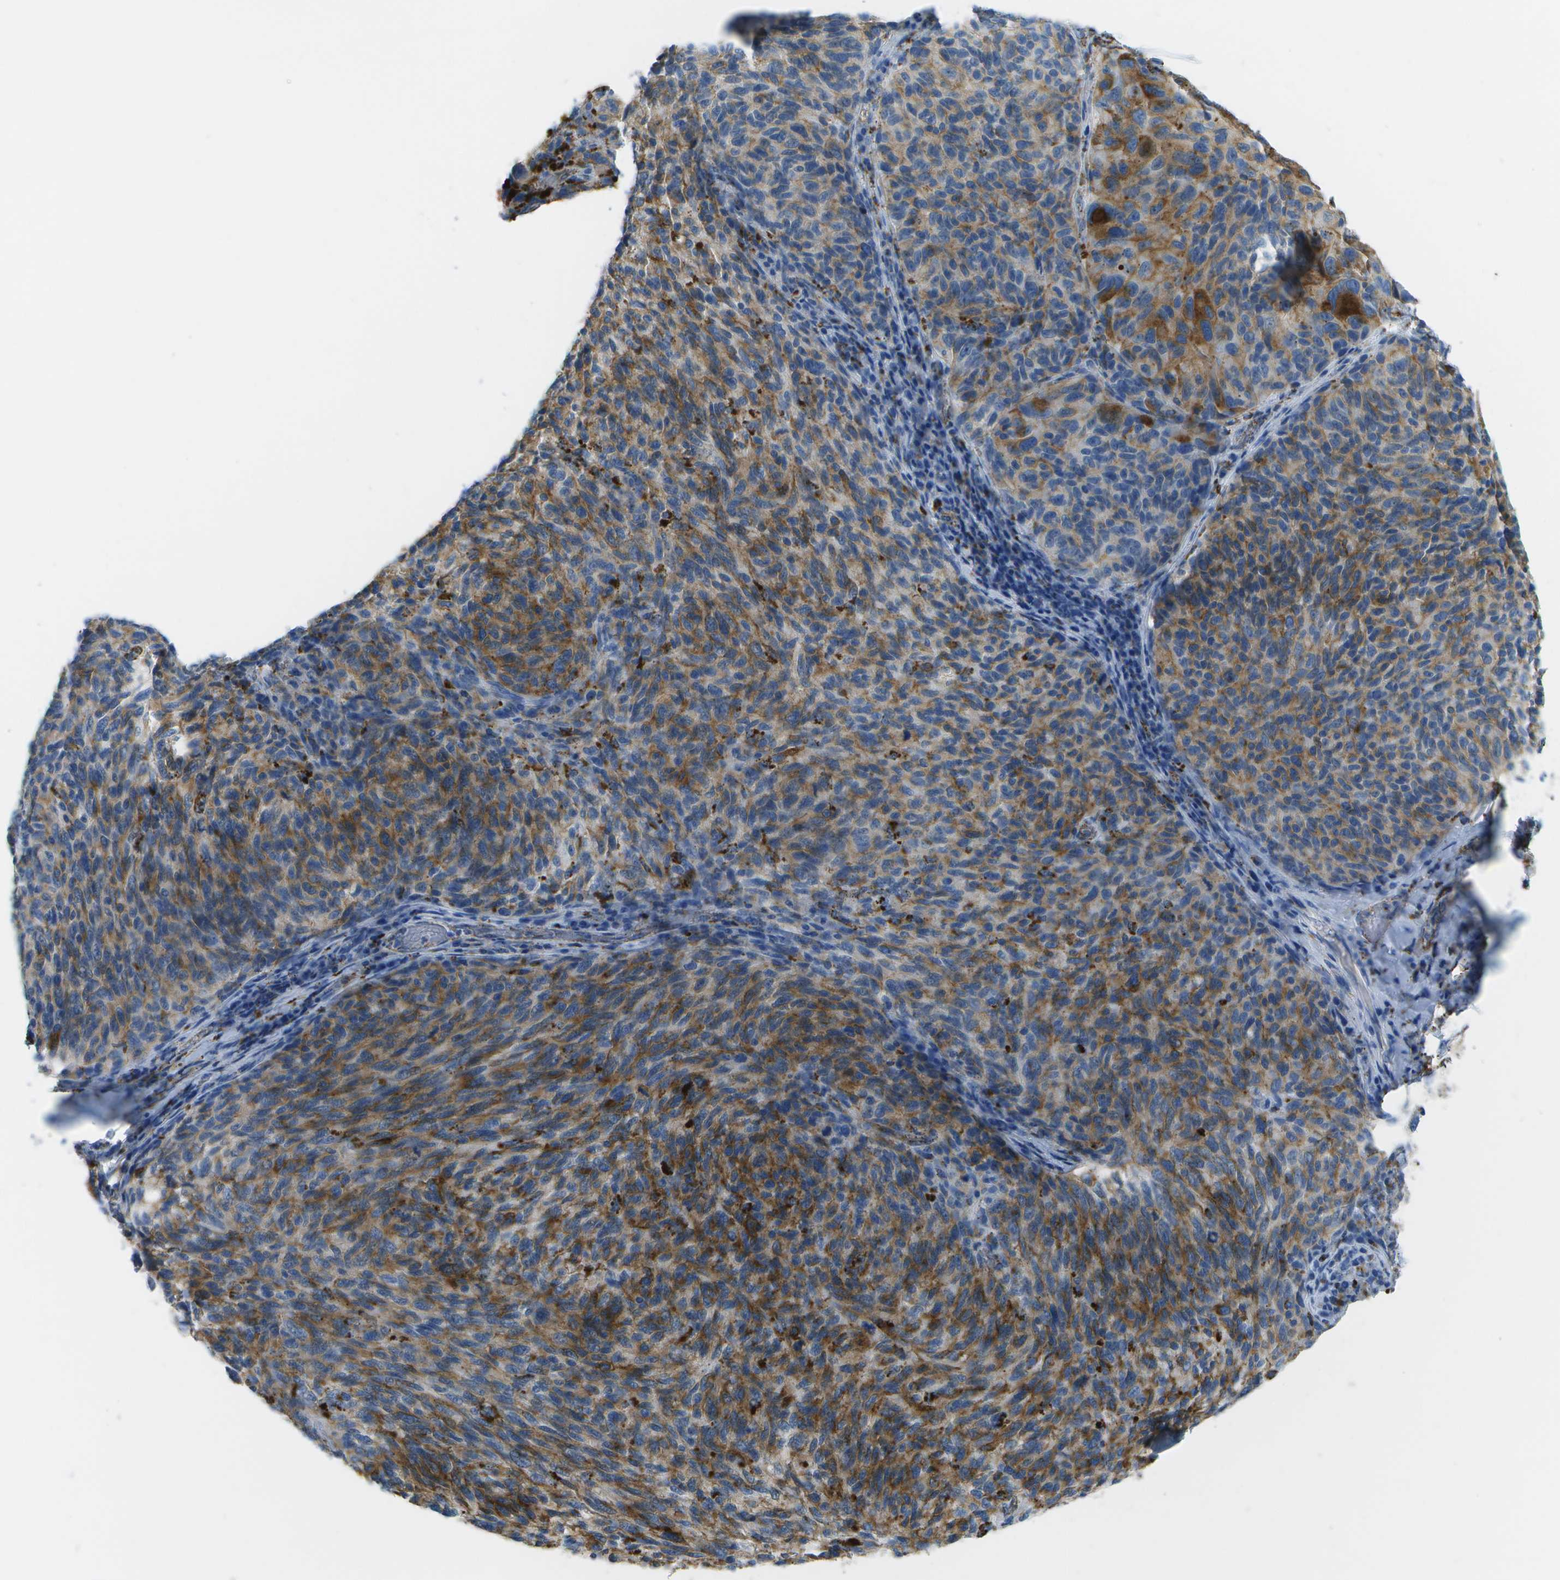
{"staining": {"intensity": "moderate", "quantity": "25%-75%", "location": "cytoplasmic/membranous"}, "tissue": "melanoma", "cell_type": "Tumor cells", "image_type": "cancer", "snomed": [{"axis": "morphology", "description": "Malignant melanoma, NOS"}, {"axis": "topography", "description": "Skin"}], "caption": "IHC (DAB (3,3'-diaminobenzidine)) staining of malignant melanoma demonstrates moderate cytoplasmic/membranous protein positivity in approximately 25%-75% of tumor cells. (DAB IHC, brown staining for protein, blue staining for nuclei).", "gene": "PRCP", "patient": {"sex": "female", "age": 73}}